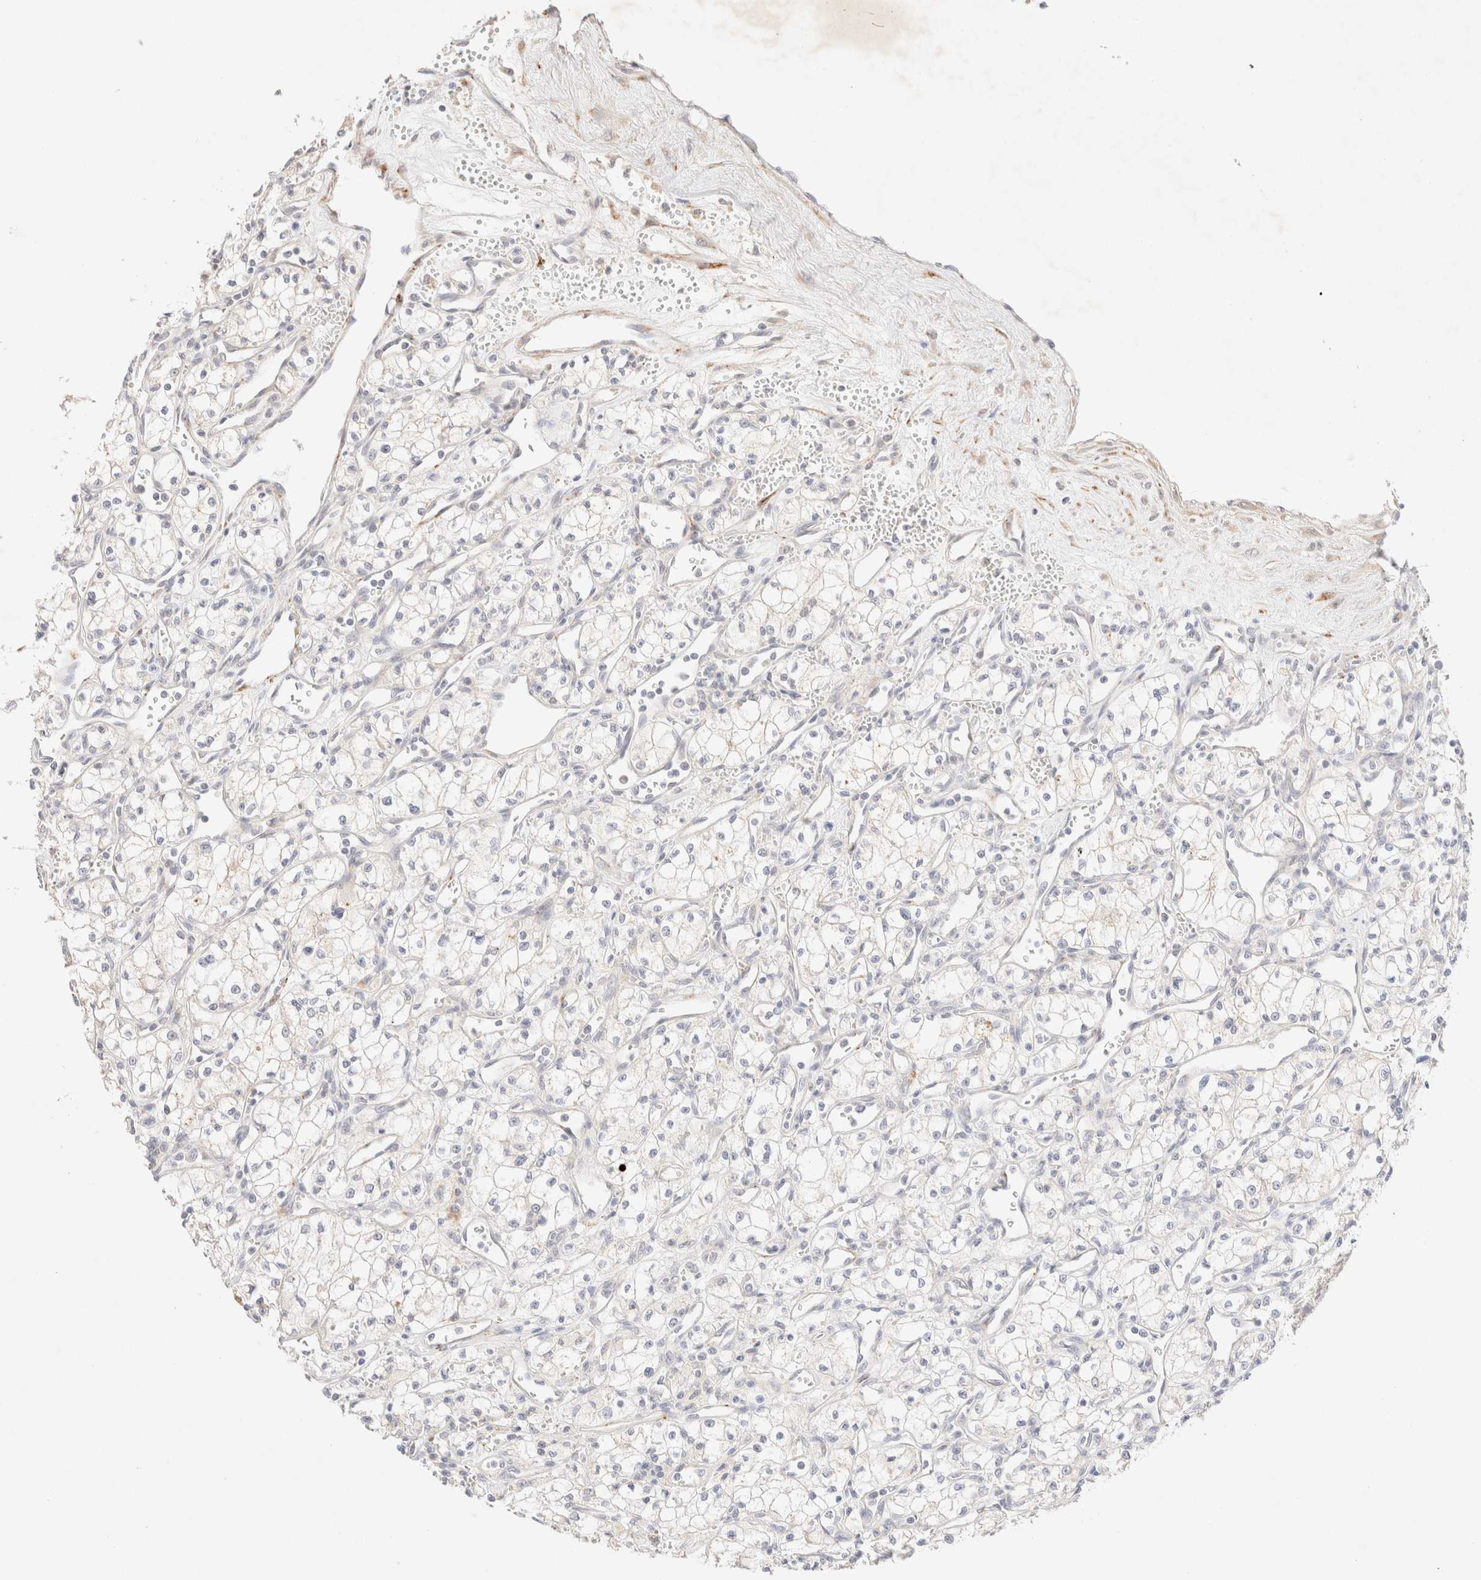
{"staining": {"intensity": "negative", "quantity": "none", "location": "none"}, "tissue": "renal cancer", "cell_type": "Tumor cells", "image_type": "cancer", "snomed": [{"axis": "morphology", "description": "Adenocarcinoma, NOS"}, {"axis": "topography", "description": "Kidney"}], "caption": "This is a photomicrograph of immunohistochemistry (IHC) staining of renal cancer (adenocarcinoma), which shows no positivity in tumor cells.", "gene": "SNTB1", "patient": {"sex": "male", "age": 59}}